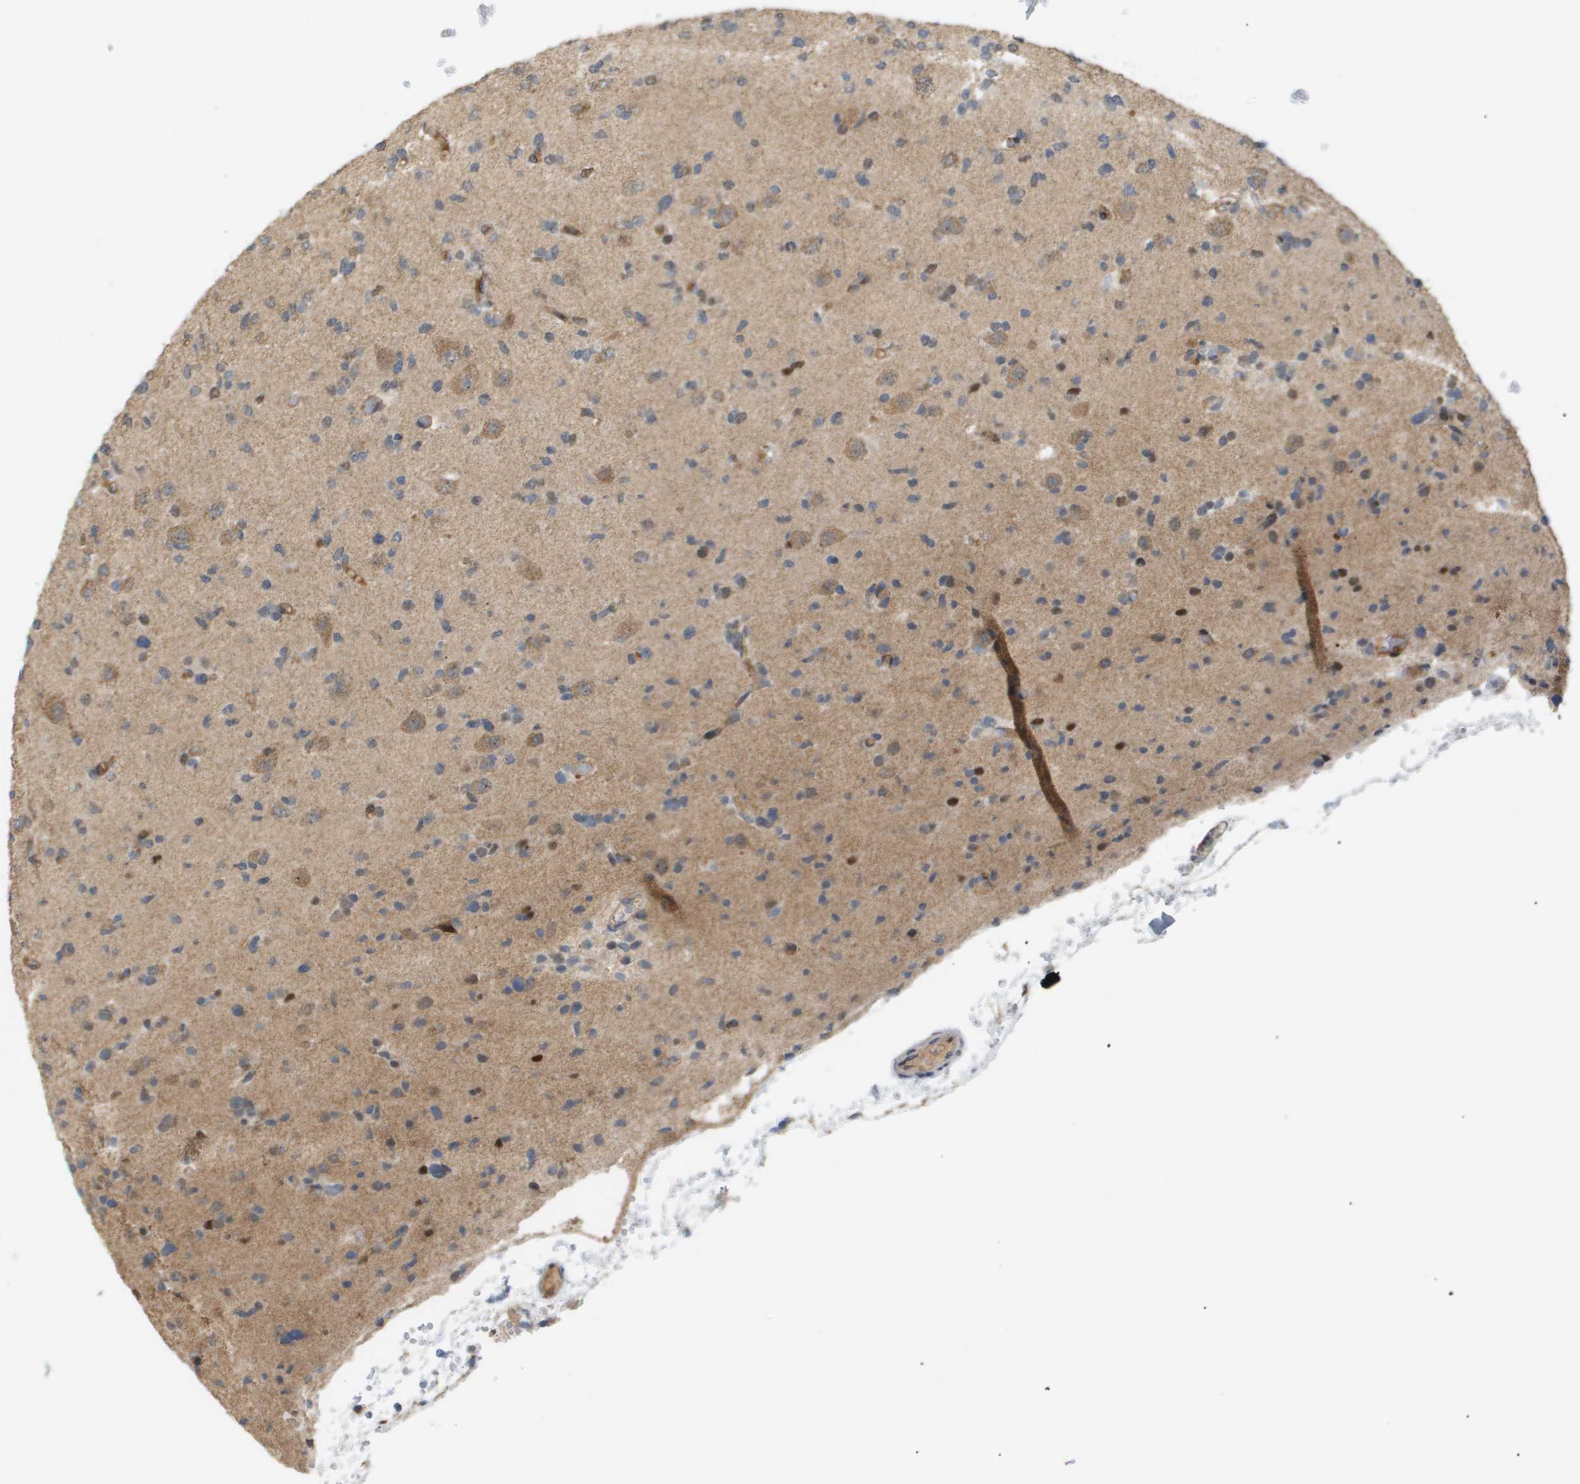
{"staining": {"intensity": "moderate", "quantity": "<25%", "location": "cytoplasmic/membranous"}, "tissue": "glioma", "cell_type": "Tumor cells", "image_type": "cancer", "snomed": [{"axis": "morphology", "description": "Glioma, malignant, Low grade"}, {"axis": "topography", "description": "Brain"}], "caption": "IHC histopathology image of human glioma stained for a protein (brown), which displays low levels of moderate cytoplasmic/membranous staining in approximately <25% of tumor cells.", "gene": "PDGFB", "patient": {"sex": "female", "age": 22}}